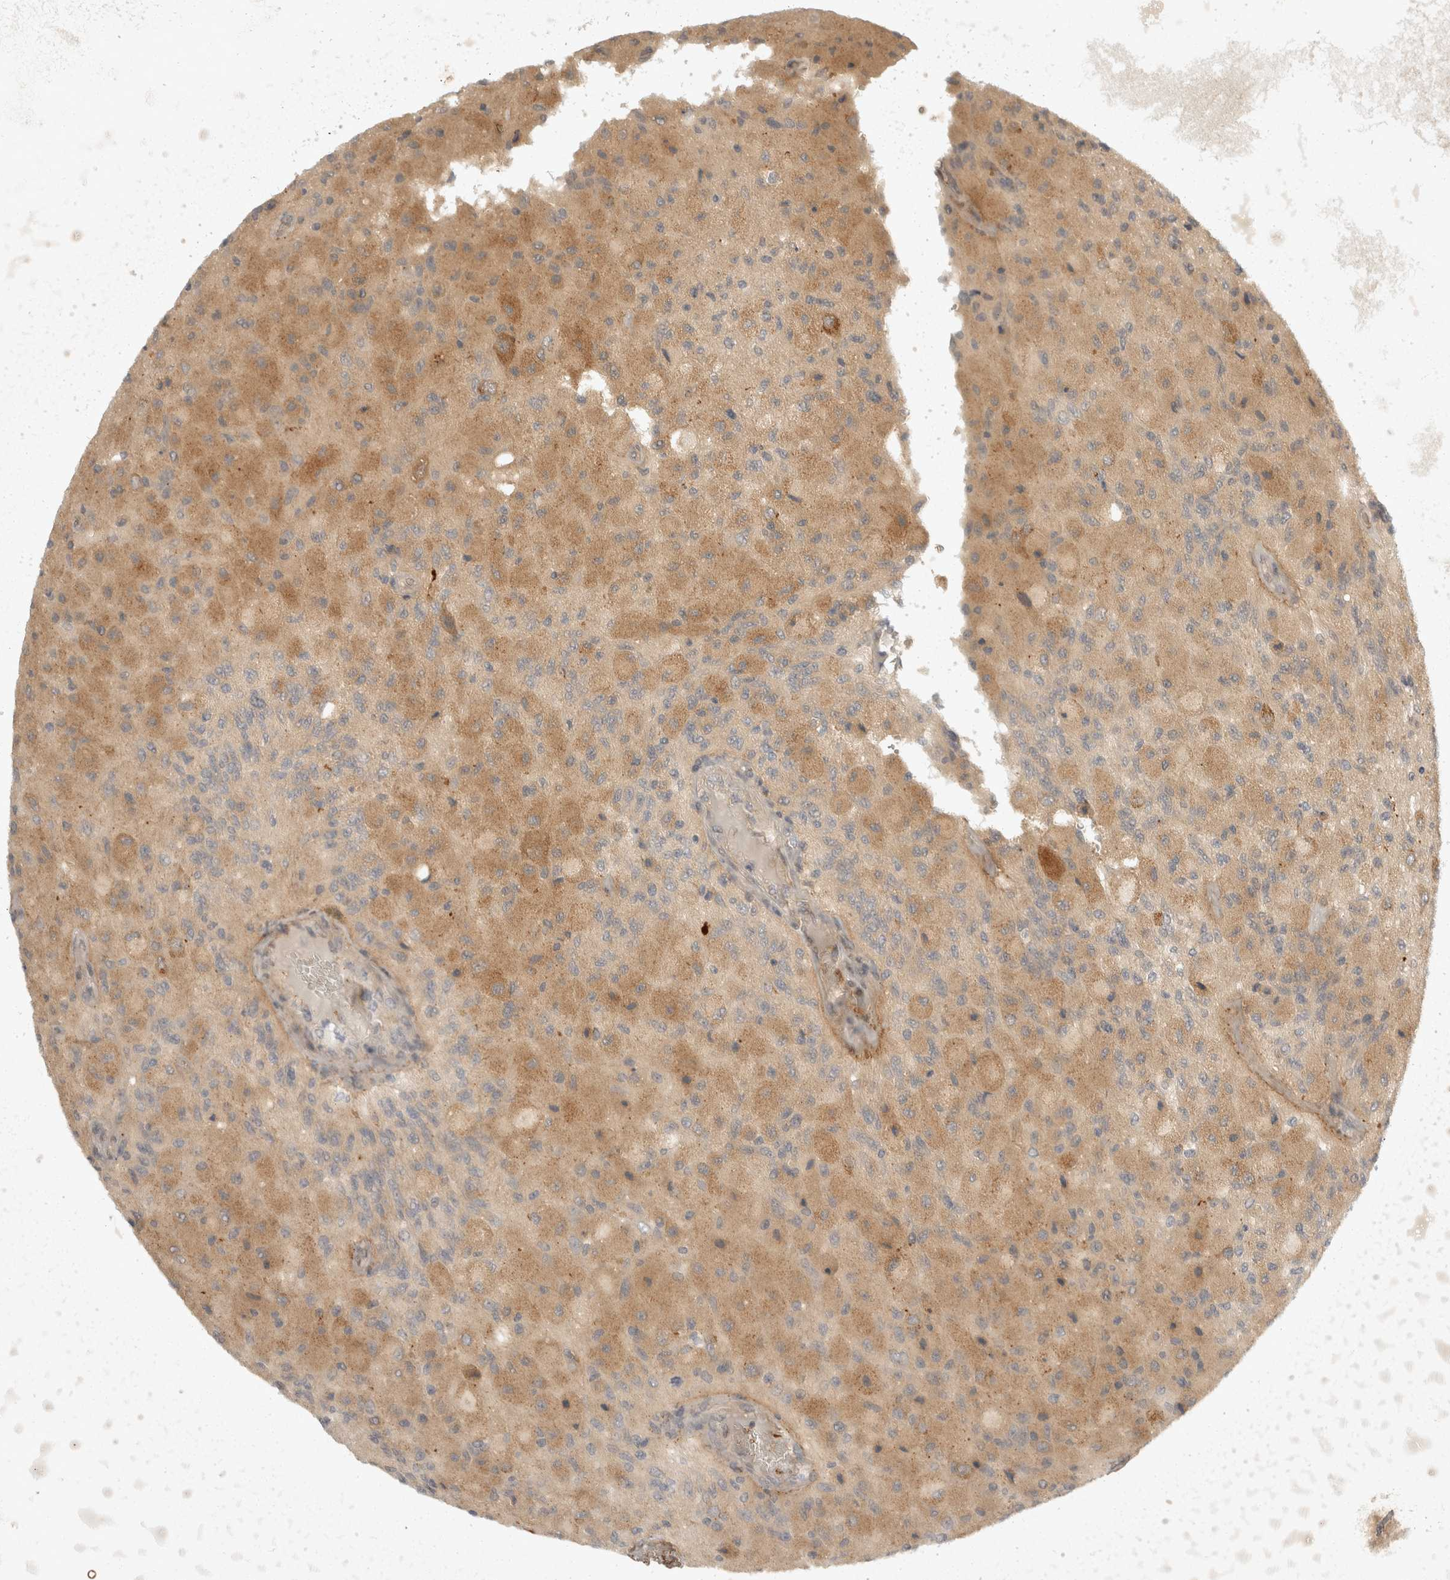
{"staining": {"intensity": "weak", "quantity": "25%-75%", "location": "cytoplasmic/membranous"}, "tissue": "glioma", "cell_type": "Tumor cells", "image_type": "cancer", "snomed": [{"axis": "morphology", "description": "Normal tissue, NOS"}, {"axis": "morphology", "description": "Glioma, malignant, High grade"}, {"axis": "topography", "description": "Cerebral cortex"}], "caption": "An immunohistochemistry image of neoplastic tissue is shown. Protein staining in brown labels weak cytoplasmic/membranous positivity in glioma within tumor cells.", "gene": "TOM1L2", "patient": {"sex": "male", "age": 77}}